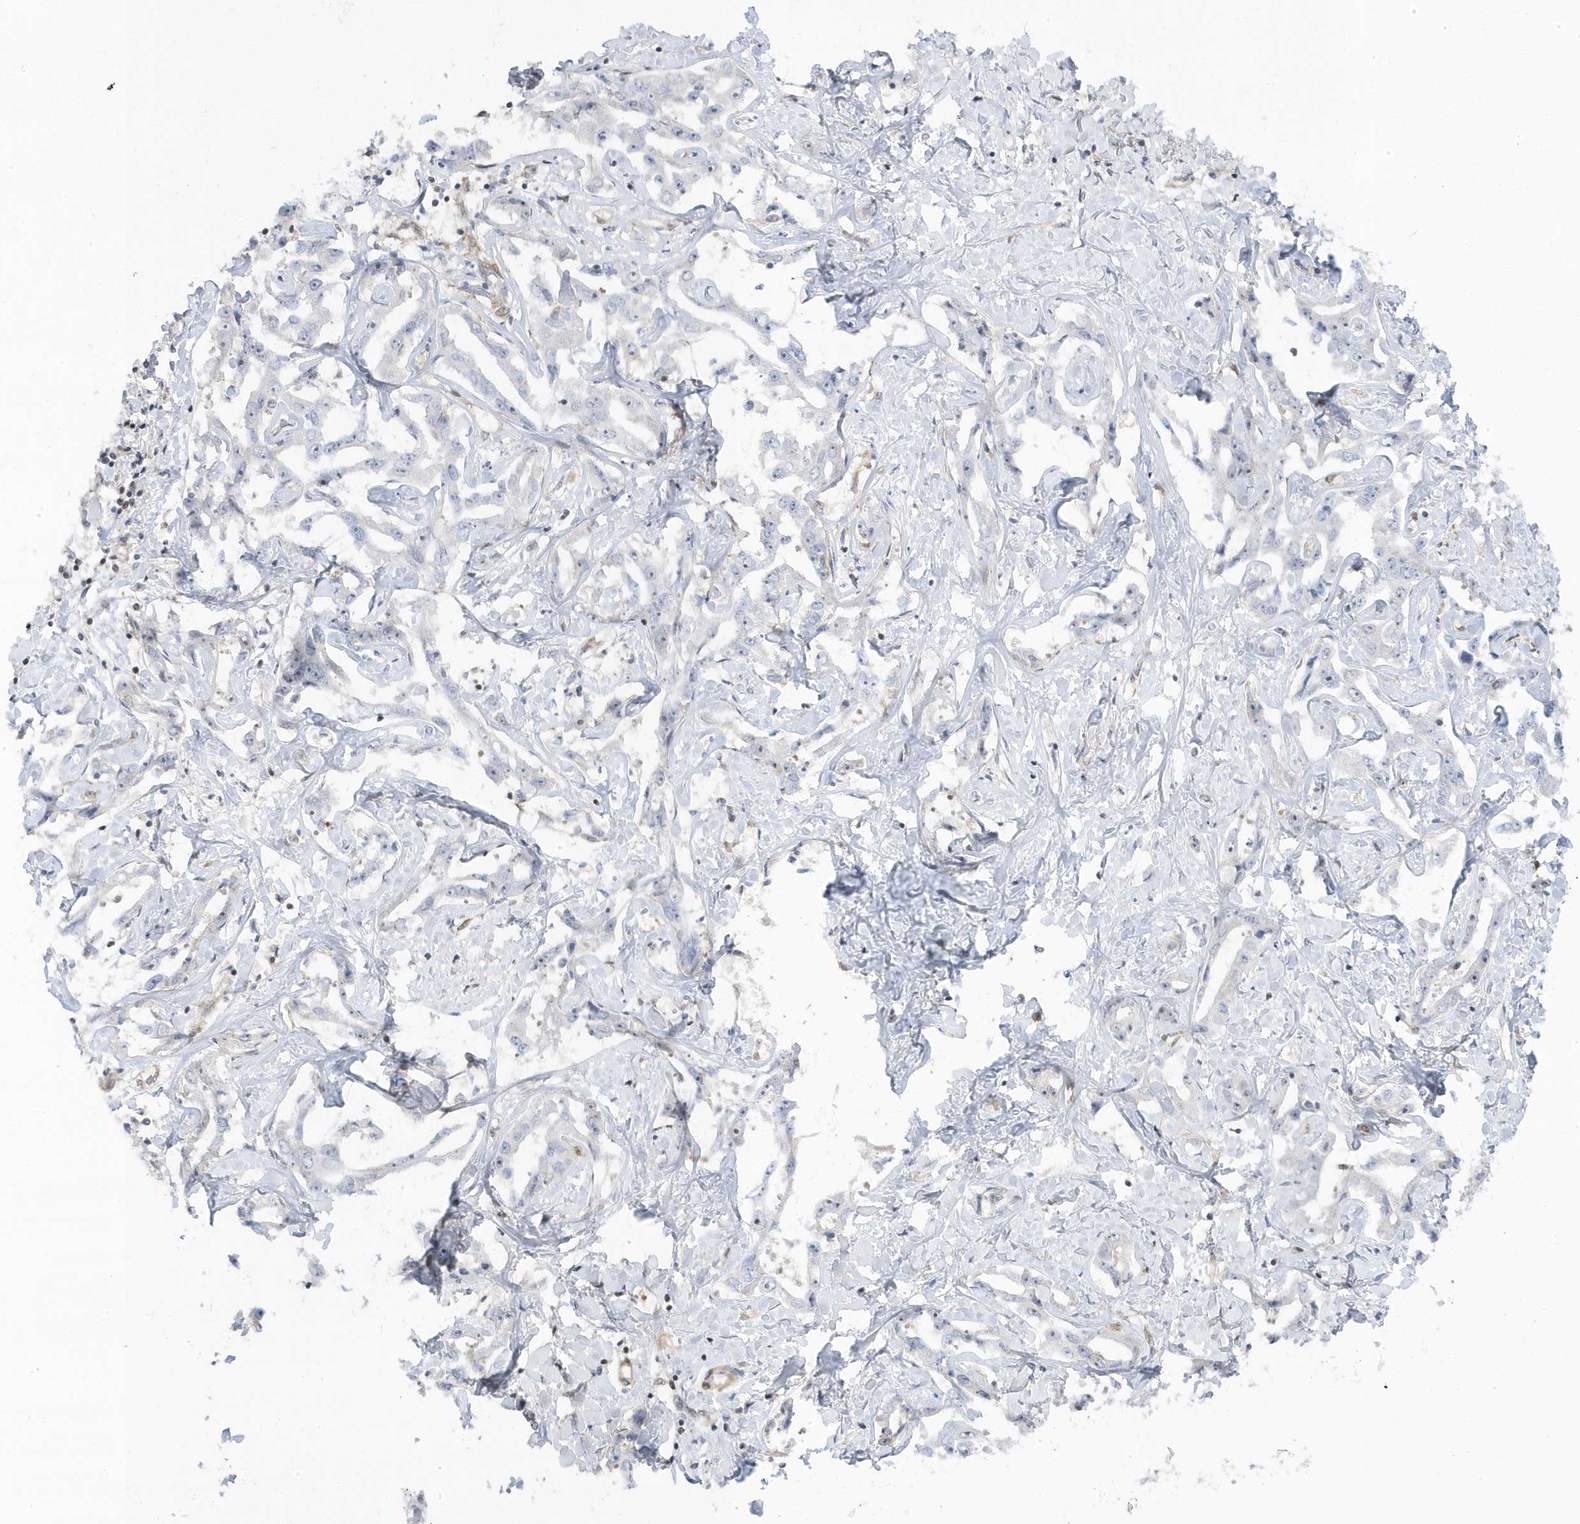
{"staining": {"intensity": "negative", "quantity": "none", "location": "none"}, "tissue": "liver cancer", "cell_type": "Tumor cells", "image_type": "cancer", "snomed": [{"axis": "morphology", "description": "Cholangiocarcinoma"}, {"axis": "topography", "description": "Liver"}], "caption": "Cholangiocarcinoma (liver) stained for a protein using immunohistochemistry demonstrates no positivity tumor cells.", "gene": "MAP7D3", "patient": {"sex": "male", "age": 59}}